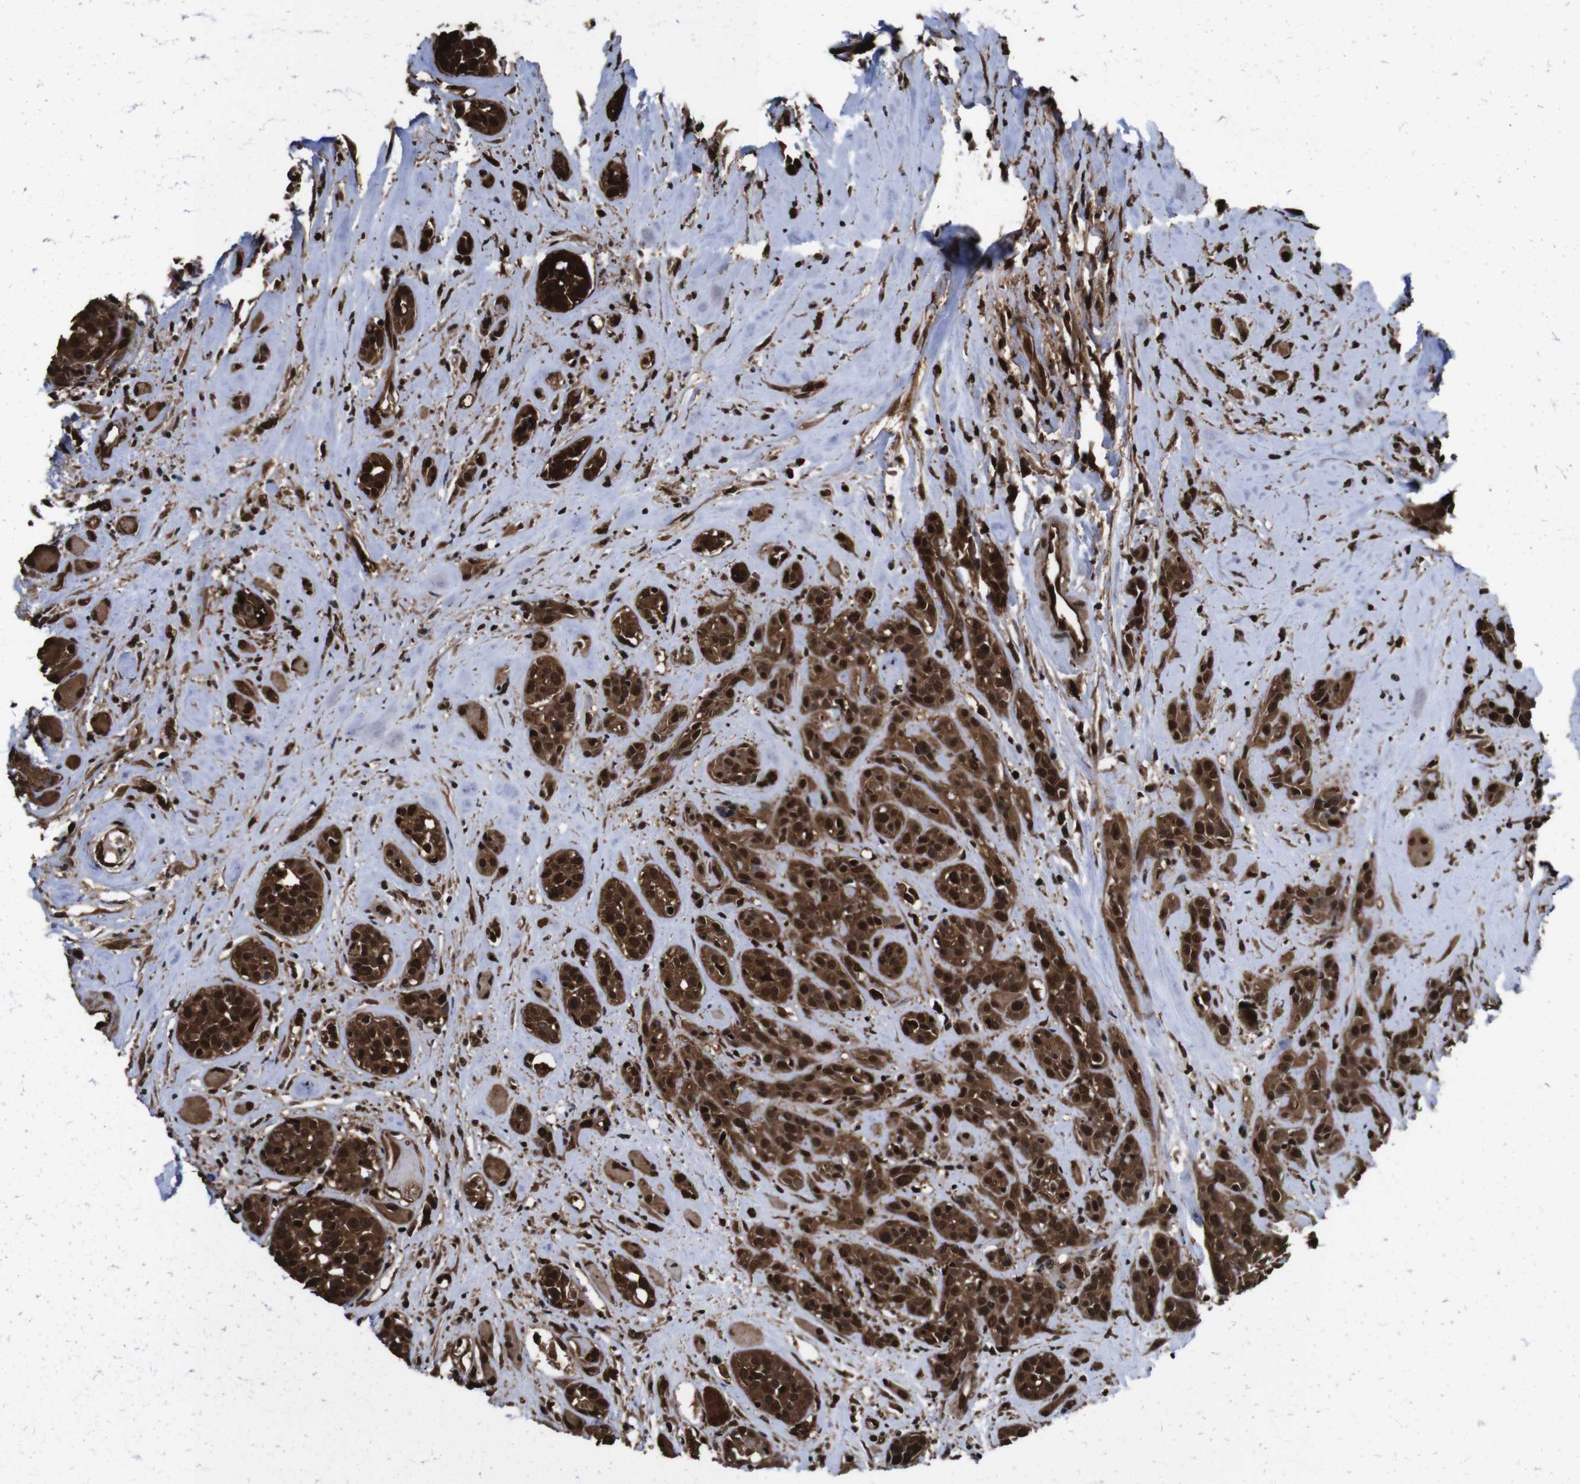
{"staining": {"intensity": "strong", "quantity": ">75%", "location": "cytoplasmic/membranous,nuclear"}, "tissue": "head and neck cancer", "cell_type": "Tumor cells", "image_type": "cancer", "snomed": [{"axis": "morphology", "description": "Squamous cell carcinoma, NOS"}, {"axis": "topography", "description": "Head-Neck"}], "caption": "The photomicrograph reveals immunohistochemical staining of head and neck cancer (squamous cell carcinoma). There is strong cytoplasmic/membranous and nuclear expression is appreciated in about >75% of tumor cells.", "gene": "VCP", "patient": {"sex": "male", "age": 62}}